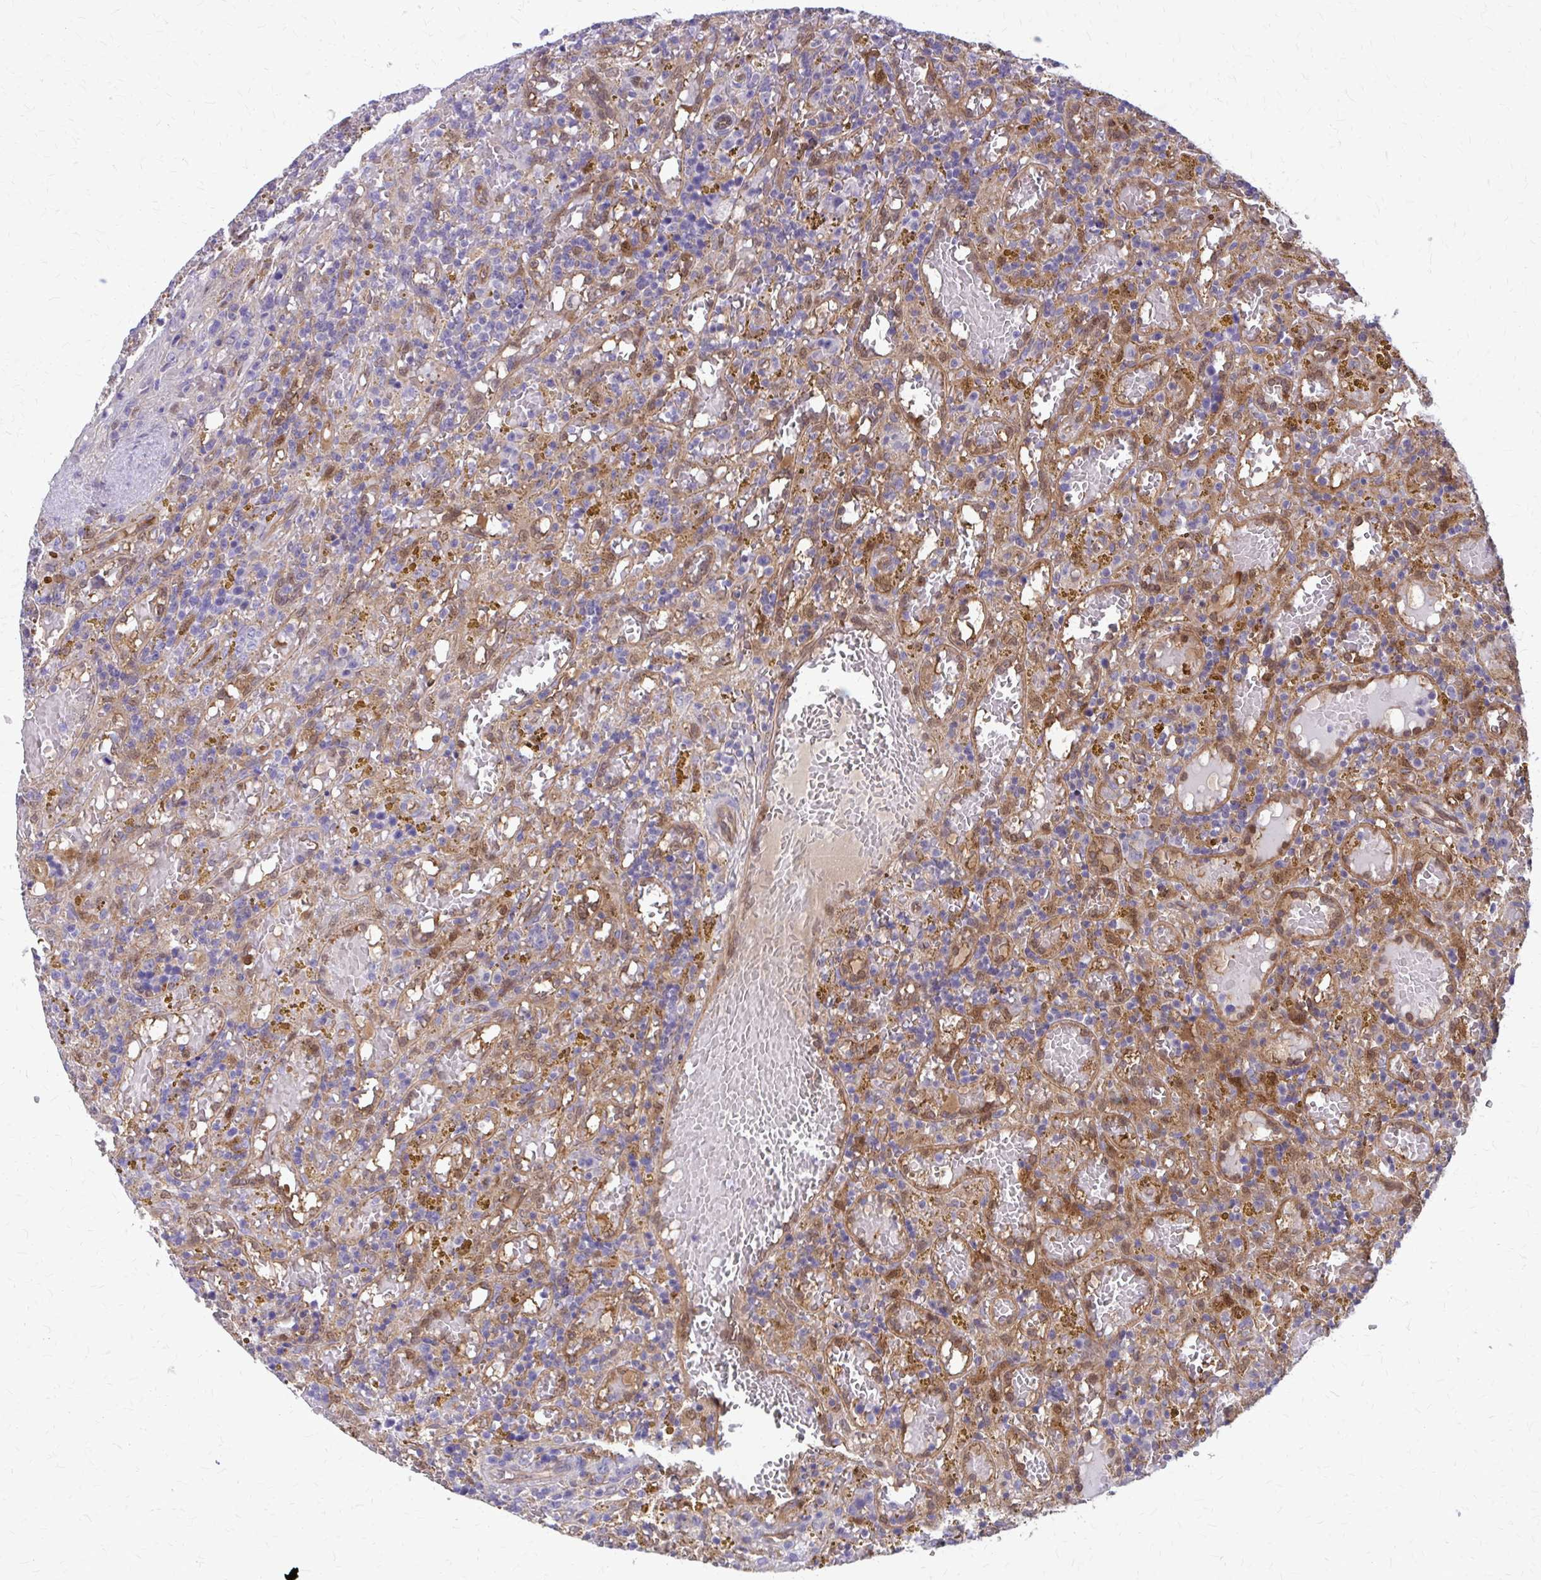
{"staining": {"intensity": "negative", "quantity": "none", "location": "none"}, "tissue": "lymphoma", "cell_type": "Tumor cells", "image_type": "cancer", "snomed": [{"axis": "morphology", "description": "Malignant lymphoma, non-Hodgkin's type, Low grade"}, {"axis": "topography", "description": "Spleen"}], "caption": "Lymphoma was stained to show a protein in brown. There is no significant expression in tumor cells.", "gene": "CLIC2", "patient": {"sex": "female", "age": 65}}